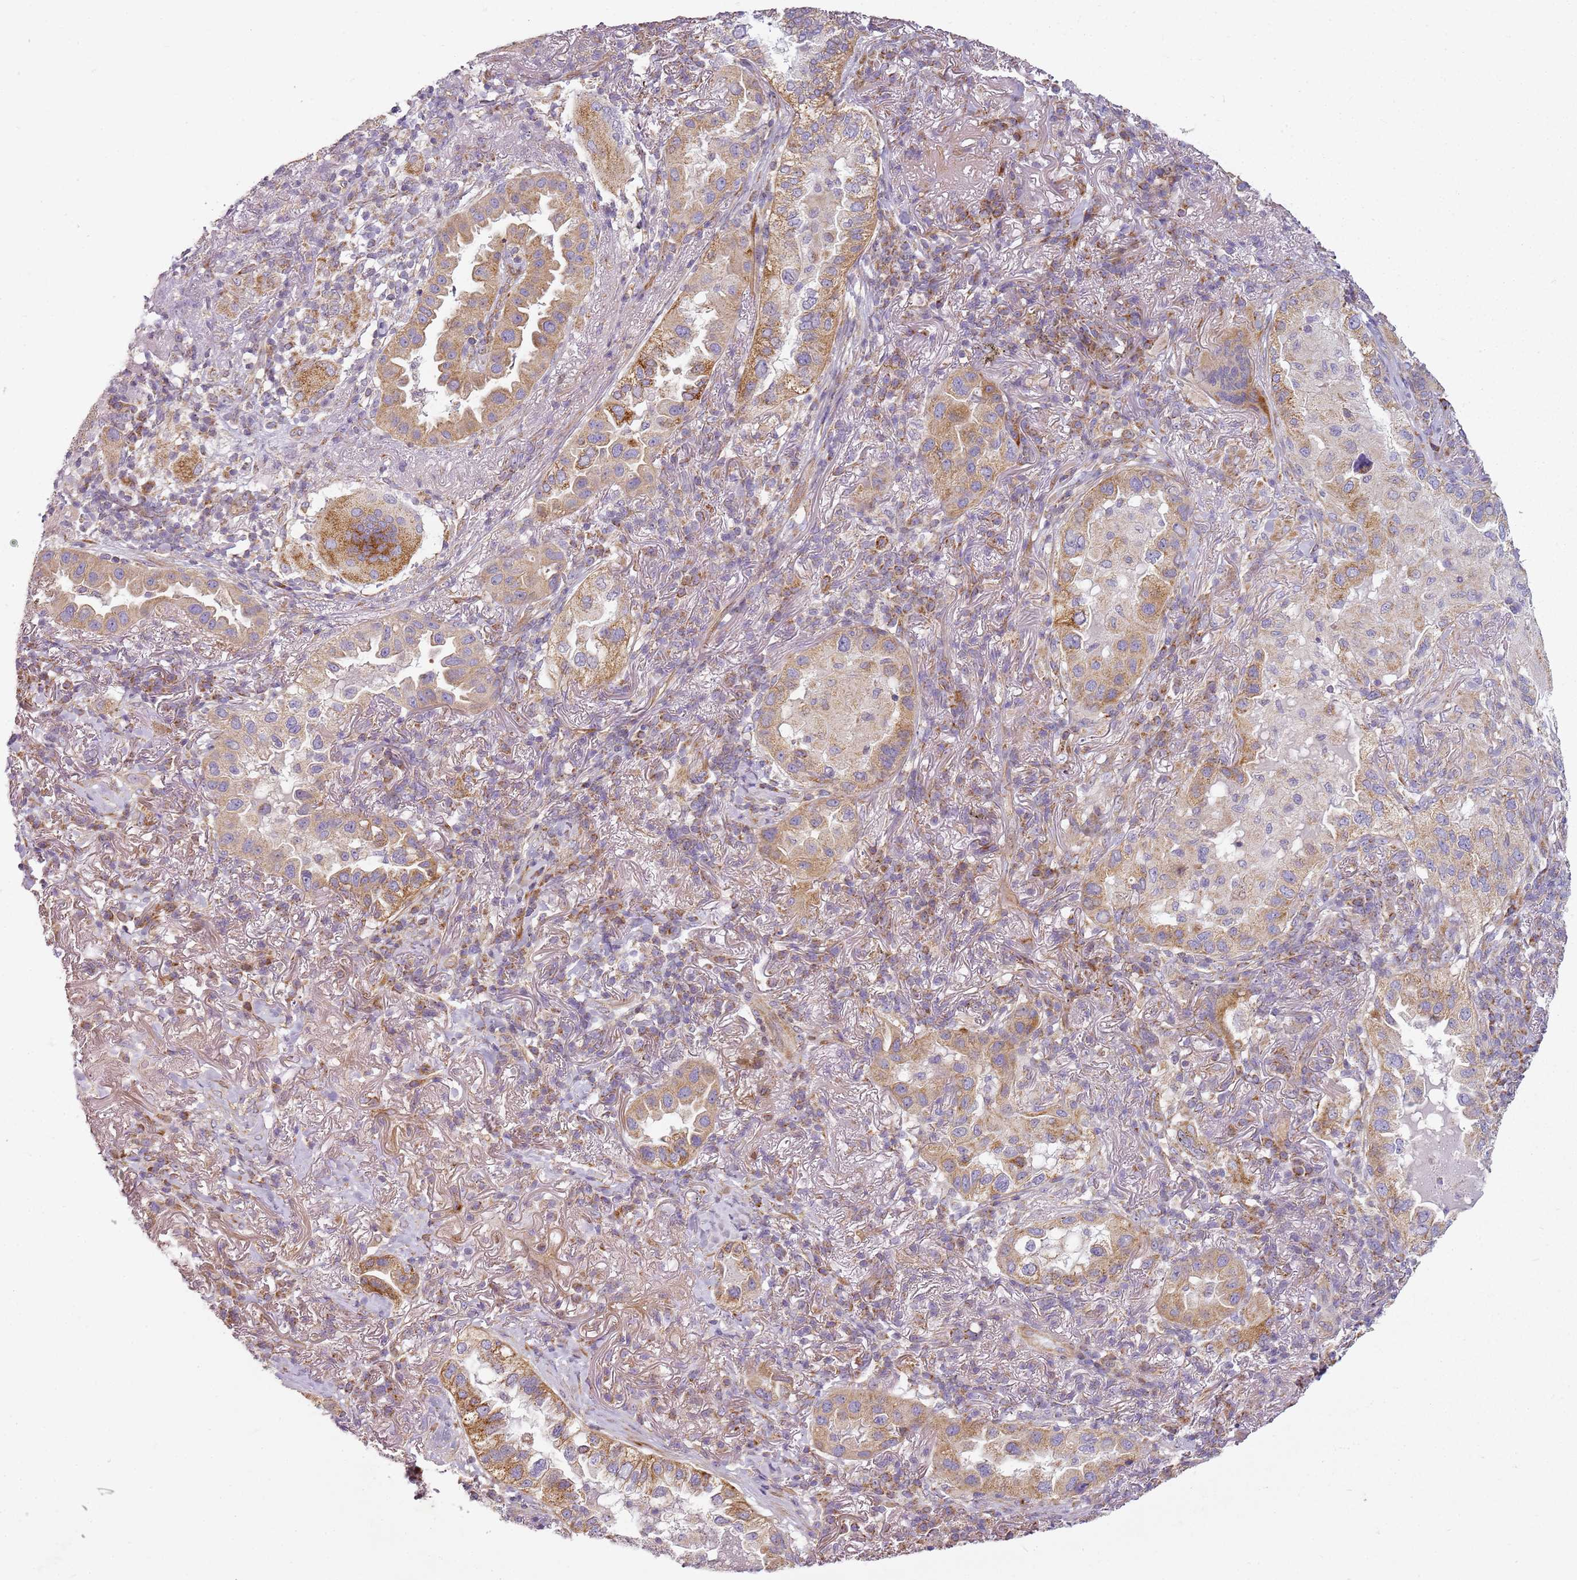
{"staining": {"intensity": "moderate", "quantity": ">75%", "location": "cytoplasmic/membranous"}, "tissue": "lung cancer", "cell_type": "Tumor cells", "image_type": "cancer", "snomed": [{"axis": "morphology", "description": "Adenocarcinoma, NOS"}, {"axis": "topography", "description": "Lung"}], "caption": "Human lung cancer stained with a protein marker demonstrates moderate staining in tumor cells.", "gene": "TMEM200C", "patient": {"sex": "female", "age": 69}}